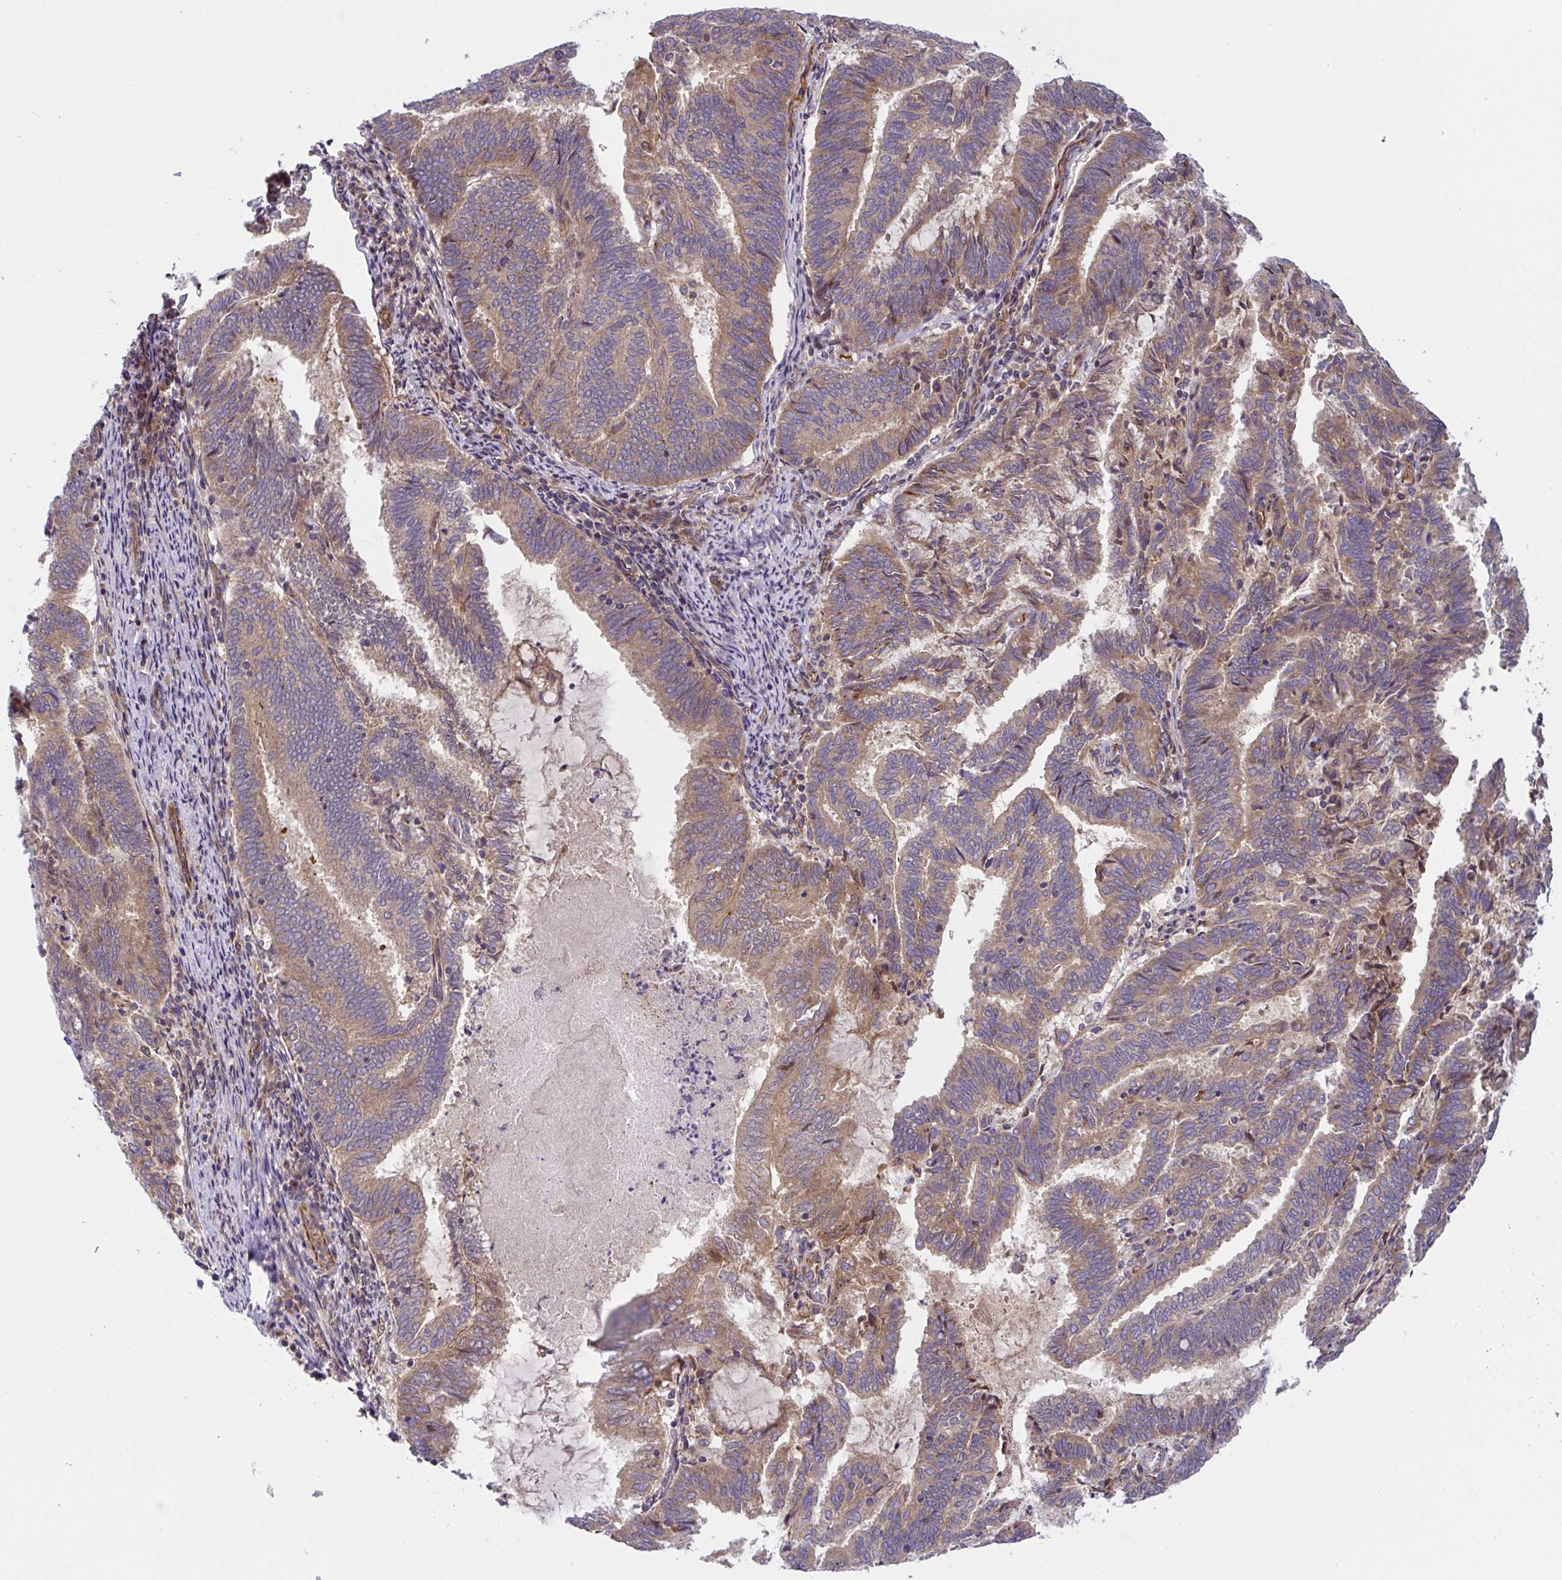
{"staining": {"intensity": "moderate", "quantity": "25%-75%", "location": "cytoplasmic/membranous"}, "tissue": "endometrial cancer", "cell_type": "Tumor cells", "image_type": "cancer", "snomed": [{"axis": "morphology", "description": "Adenocarcinoma, NOS"}, {"axis": "topography", "description": "Endometrium"}], "caption": "Immunohistochemical staining of human endometrial adenocarcinoma shows moderate cytoplasmic/membranous protein expression in approximately 25%-75% of tumor cells. (Brightfield microscopy of DAB IHC at high magnification).", "gene": "APOBEC3D", "patient": {"sex": "female", "age": 80}}